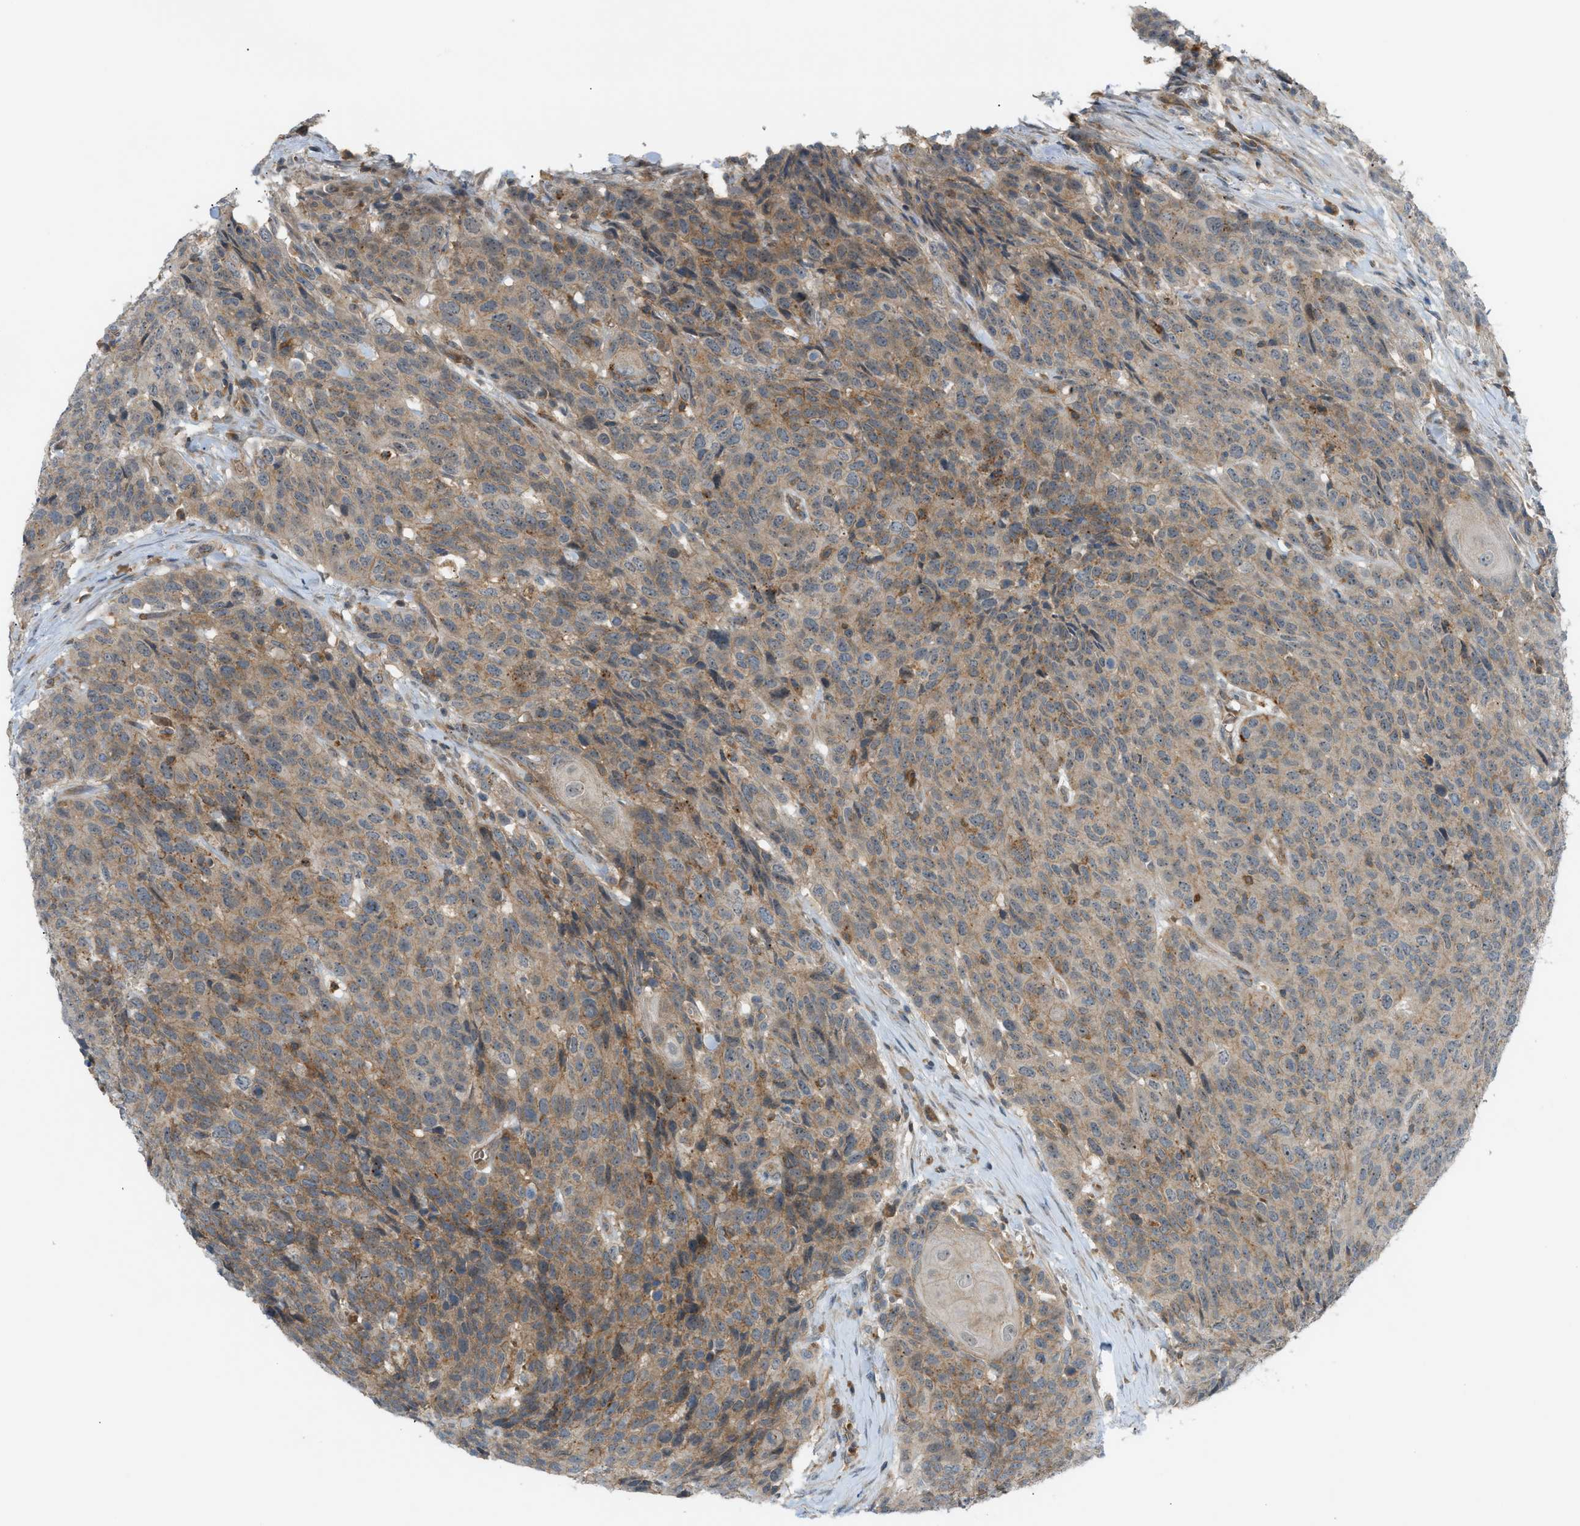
{"staining": {"intensity": "moderate", "quantity": "25%-75%", "location": "cytoplasmic/membranous"}, "tissue": "head and neck cancer", "cell_type": "Tumor cells", "image_type": "cancer", "snomed": [{"axis": "morphology", "description": "Squamous cell carcinoma, NOS"}, {"axis": "topography", "description": "Head-Neck"}], "caption": "A medium amount of moderate cytoplasmic/membranous expression is identified in about 25%-75% of tumor cells in head and neck cancer tissue.", "gene": "GRK6", "patient": {"sex": "male", "age": 66}}